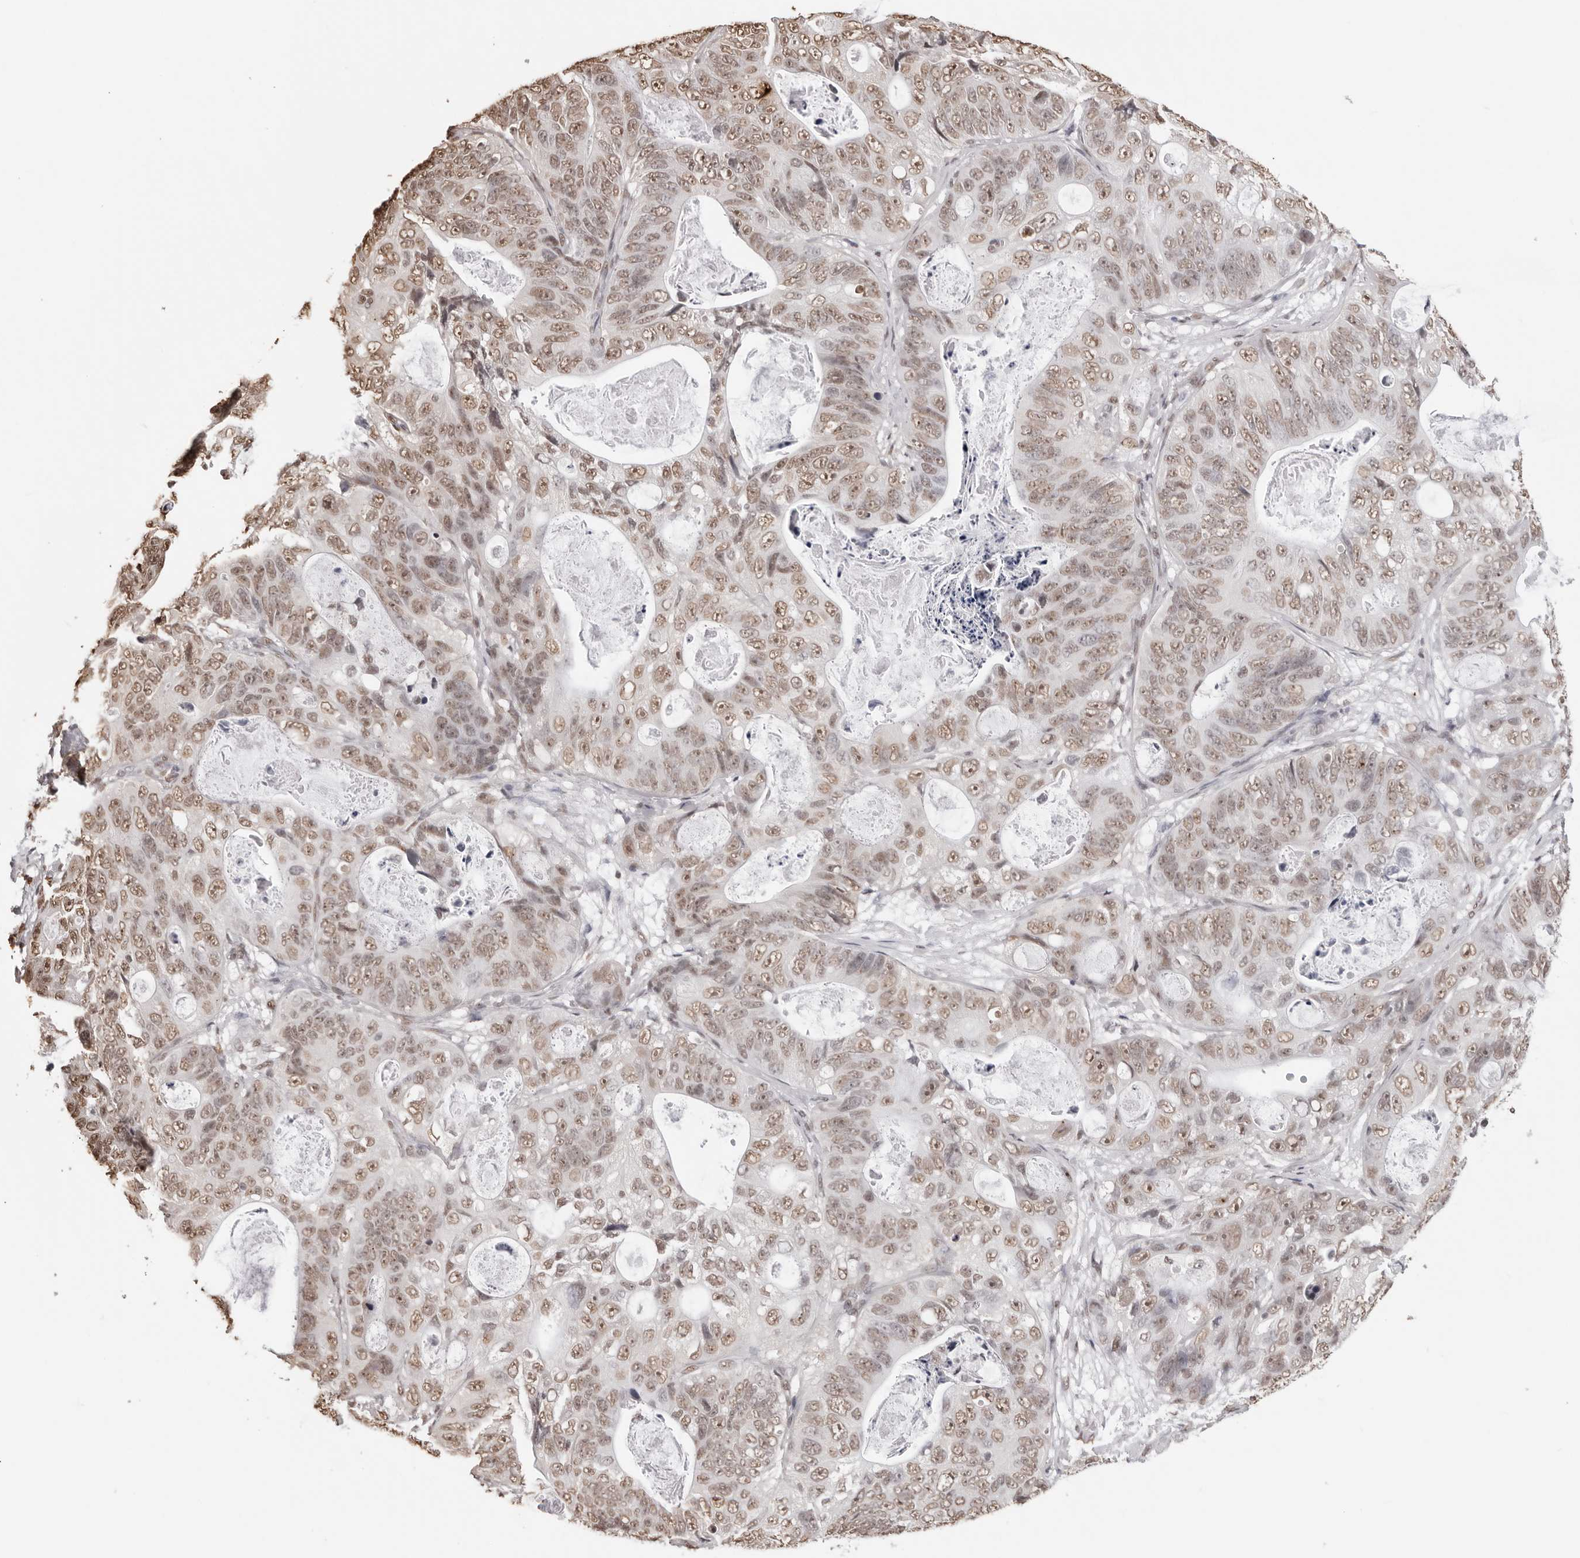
{"staining": {"intensity": "weak", "quantity": ">75%", "location": "nuclear"}, "tissue": "stomach cancer", "cell_type": "Tumor cells", "image_type": "cancer", "snomed": [{"axis": "morphology", "description": "Normal tissue, NOS"}, {"axis": "morphology", "description": "Adenocarcinoma, NOS"}, {"axis": "topography", "description": "Stomach"}], "caption": "Stomach cancer (adenocarcinoma) stained with DAB immunohistochemistry reveals low levels of weak nuclear expression in about >75% of tumor cells. (DAB IHC, brown staining for protein, blue staining for nuclei).", "gene": "OLIG3", "patient": {"sex": "female", "age": 89}}